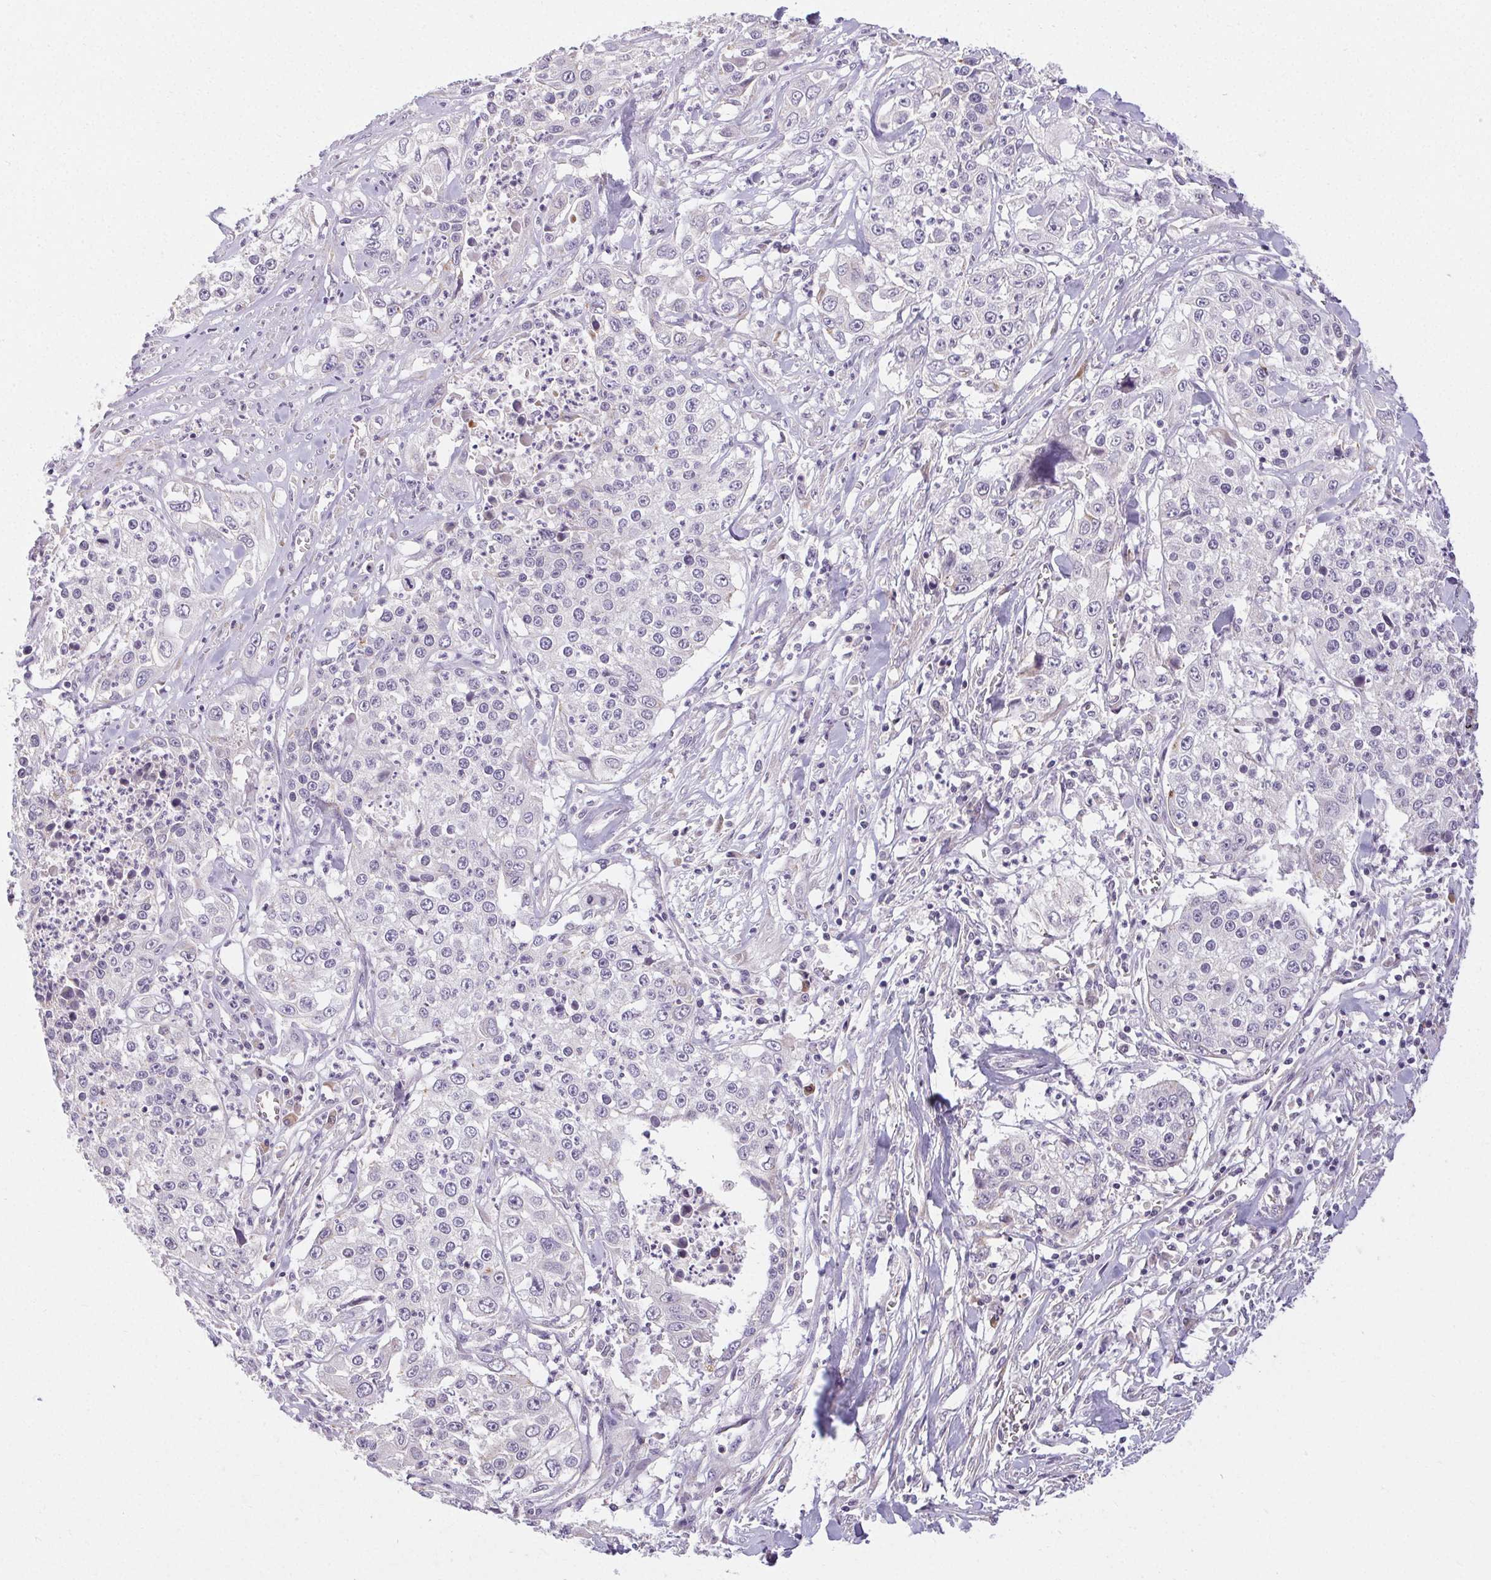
{"staining": {"intensity": "negative", "quantity": "none", "location": "none"}, "tissue": "lung cancer", "cell_type": "Tumor cells", "image_type": "cancer", "snomed": [{"axis": "morphology", "description": "Squamous cell carcinoma, NOS"}, {"axis": "morphology", "description": "Squamous cell carcinoma, metastatic, NOS"}, {"axis": "topography", "description": "Lung"}, {"axis": "topography", "description": "Pleura, NOS"}], "caption": "This is an immunohistochemistry photomicrograph of human lung cancer. There is no positivity in tumor cells.", "gene": "TMEM52B", "patient": {"sex": "male", "age": 72}}